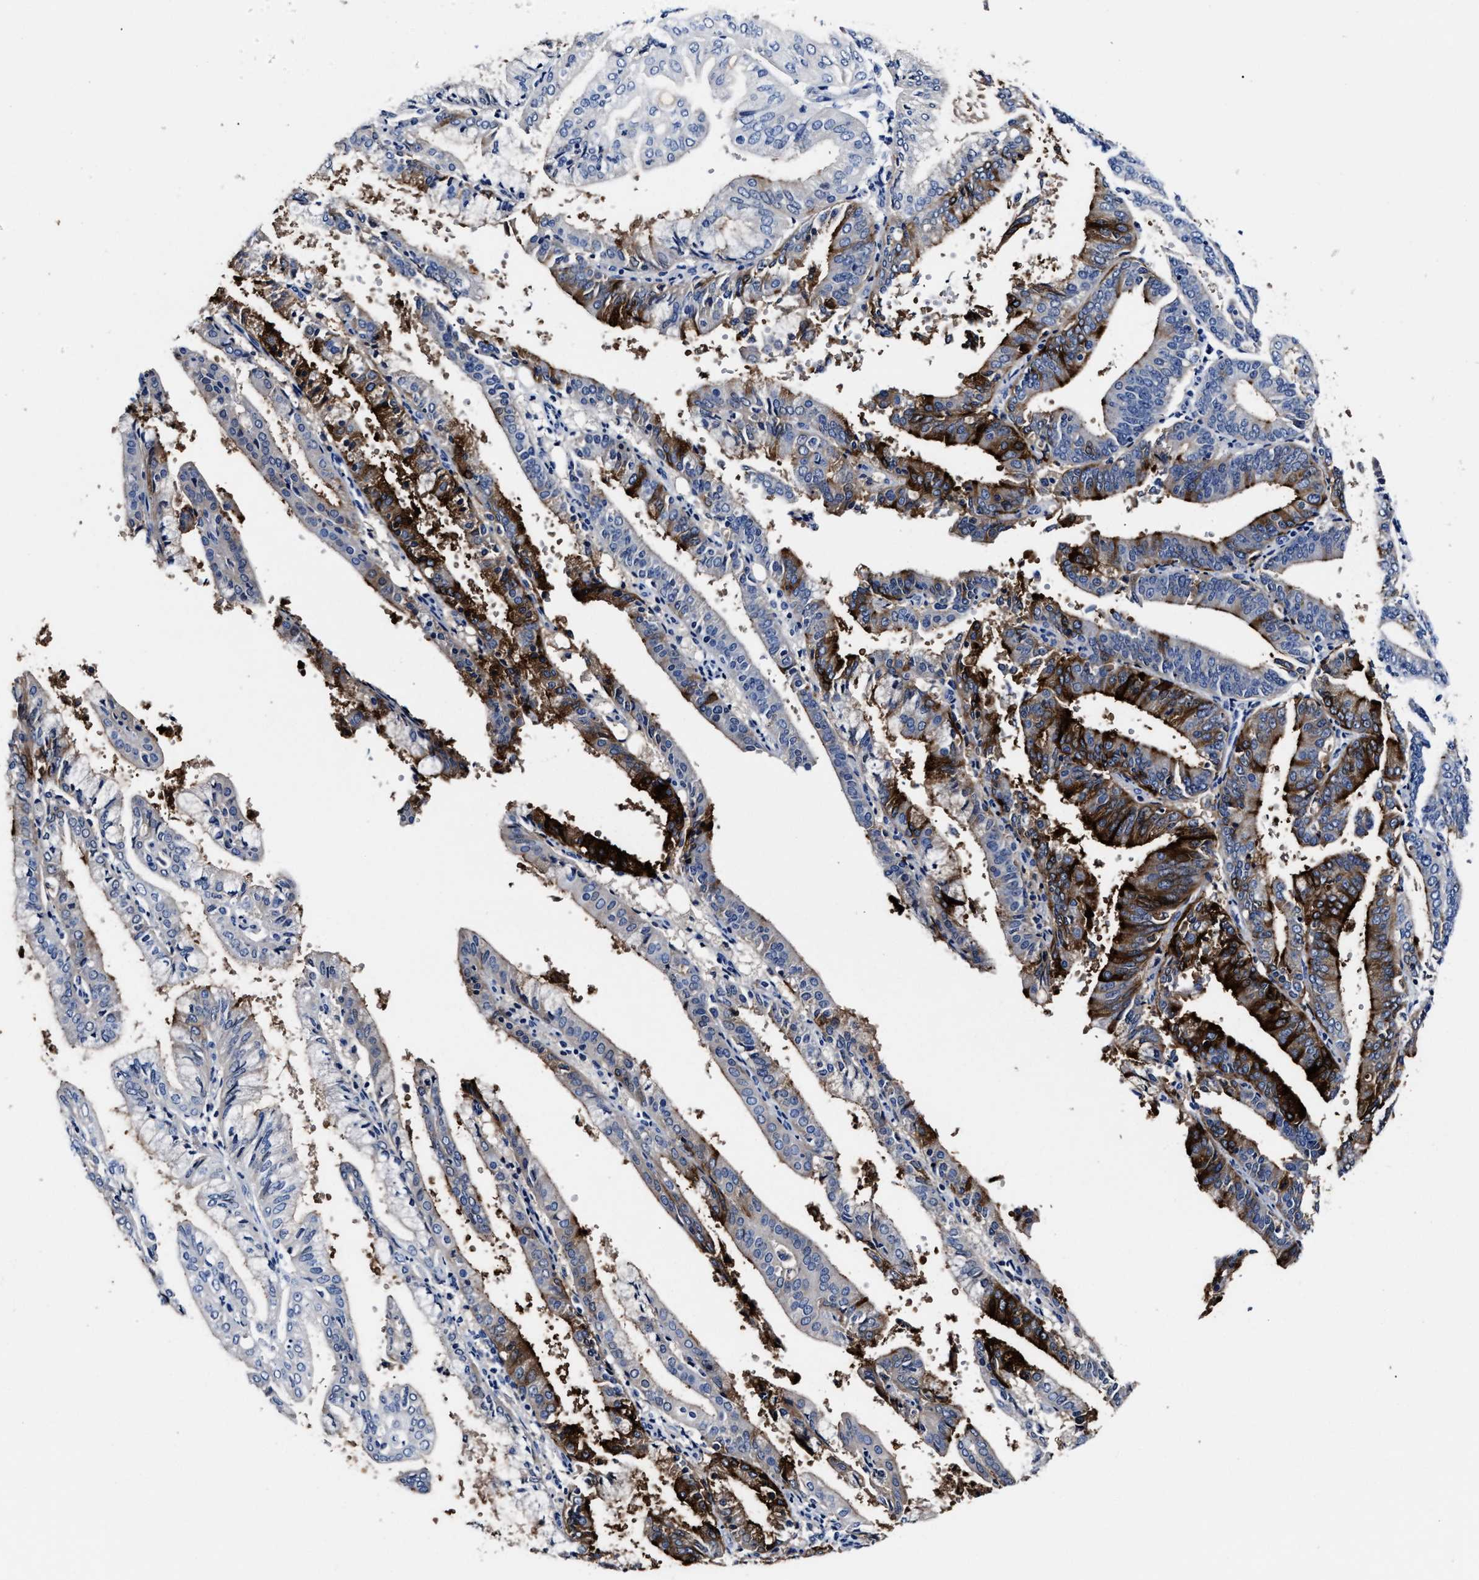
{"staining": {"intensity": "strong", "quantity": "25%-75%", "location": "cytoplasmic/membranous"}, "tissue": "endometrial cancer", "cell_type": "Tumor cells", "image_type": "cancer", "snomed": [{"axis": "morphology", "description": "Adenocarcinoma, NOS"}, {"axis": "topography", "description": "Endometrium"}], "caption": "A micrograph showing strong cytoplasmic/membranous staining in about 25%-75% of tumor cells in endometrial adenocarcinoma, as visualized by brown immunohistochemical staining.", "gene": "ALPG", "patient": {"sex": "female", "age": 63}}